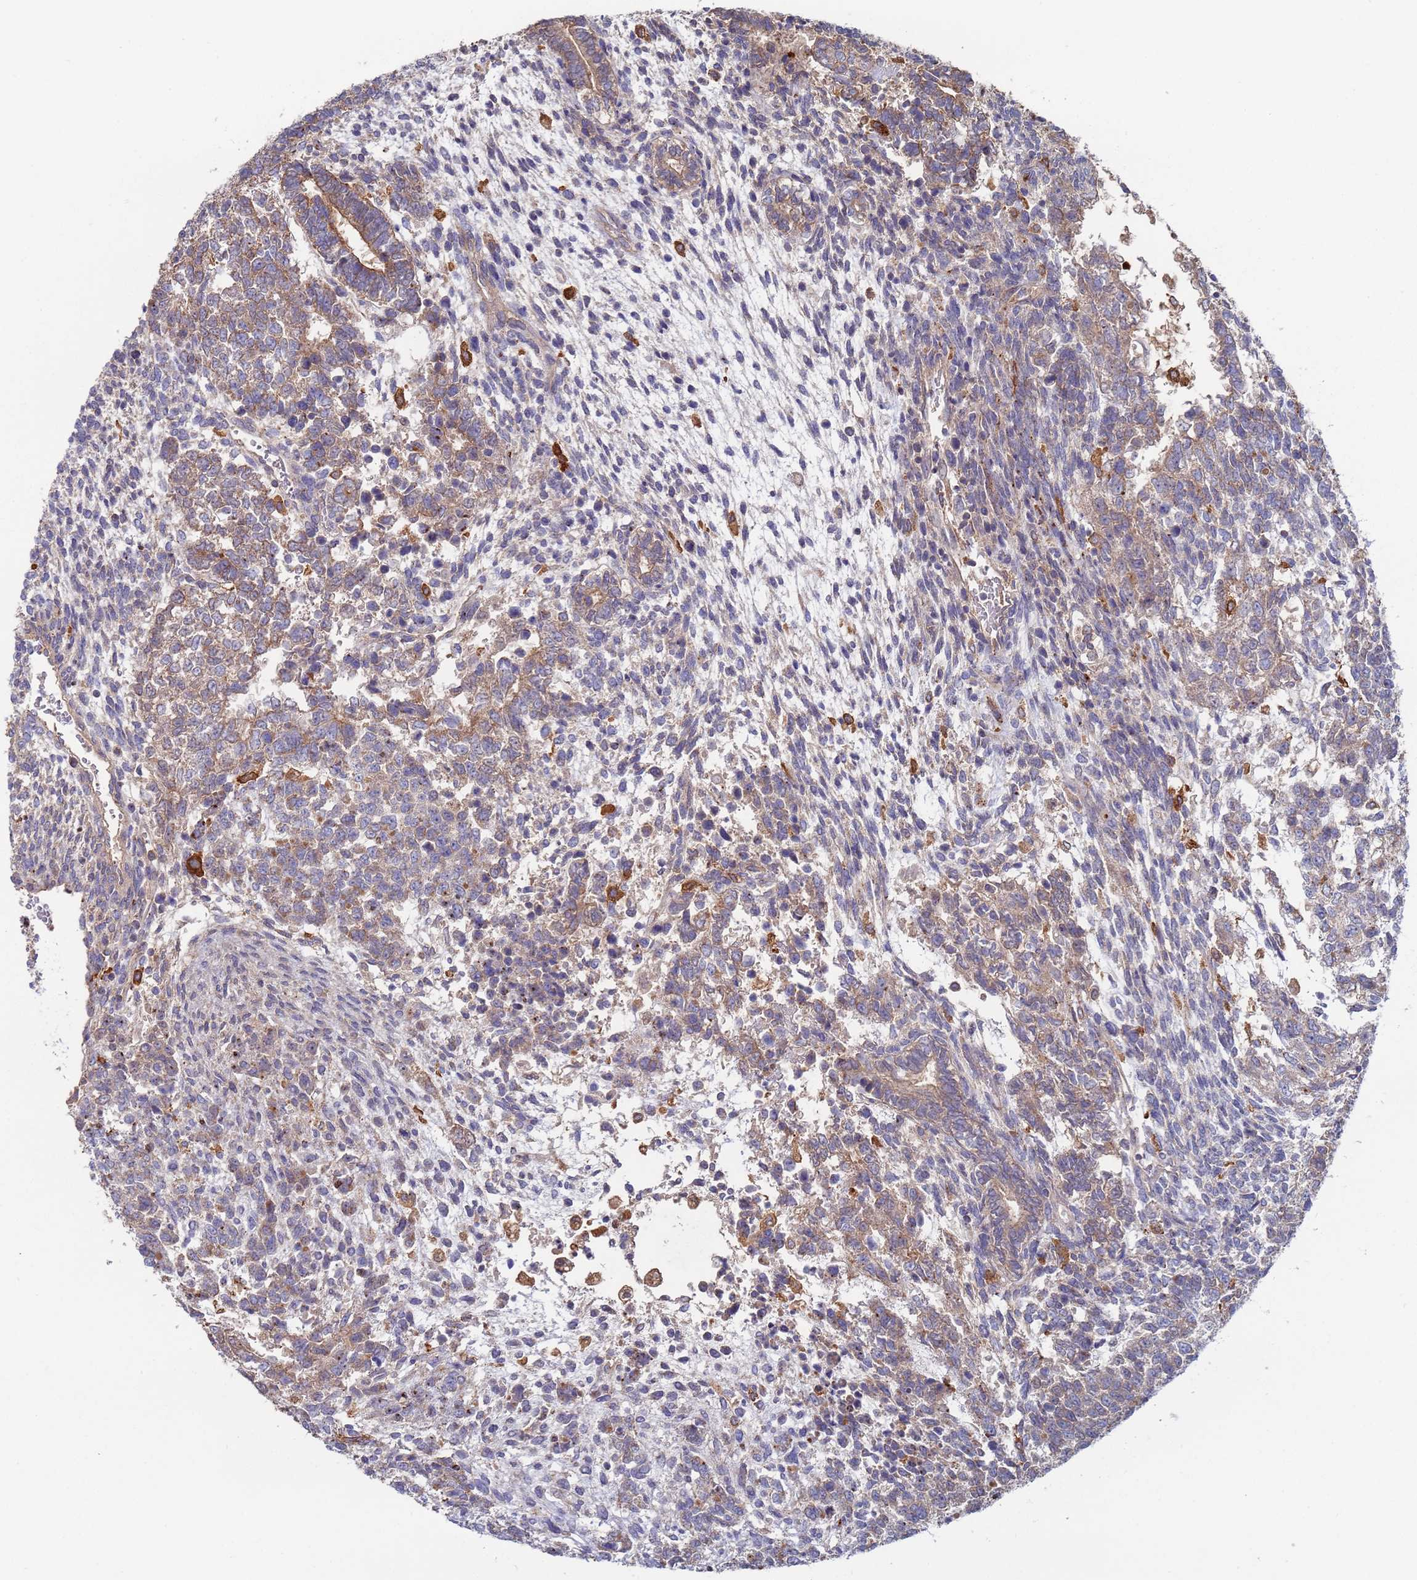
{"staining": {"intensity": "weak", "quantity": "25%-75%", "location": "cytoplasmic/membranous"}, "tissue": "testis cancer", "cell_type": "Tumor cells", "image_type": "cancer", "snomed": [{"axis": "morphology", "description": "Carcinoma, Embryonal, NOS"}, {"axis": "topography", "description": "Testis"}], "caption": "Immunohistochemical staining of human testis cancer exhibits weak cytoplasmic/membranous protein staining in about 25%-75% of tumor cells.", "gene": "MALRD1", "patient": {"sex": "male", "age": 23}}